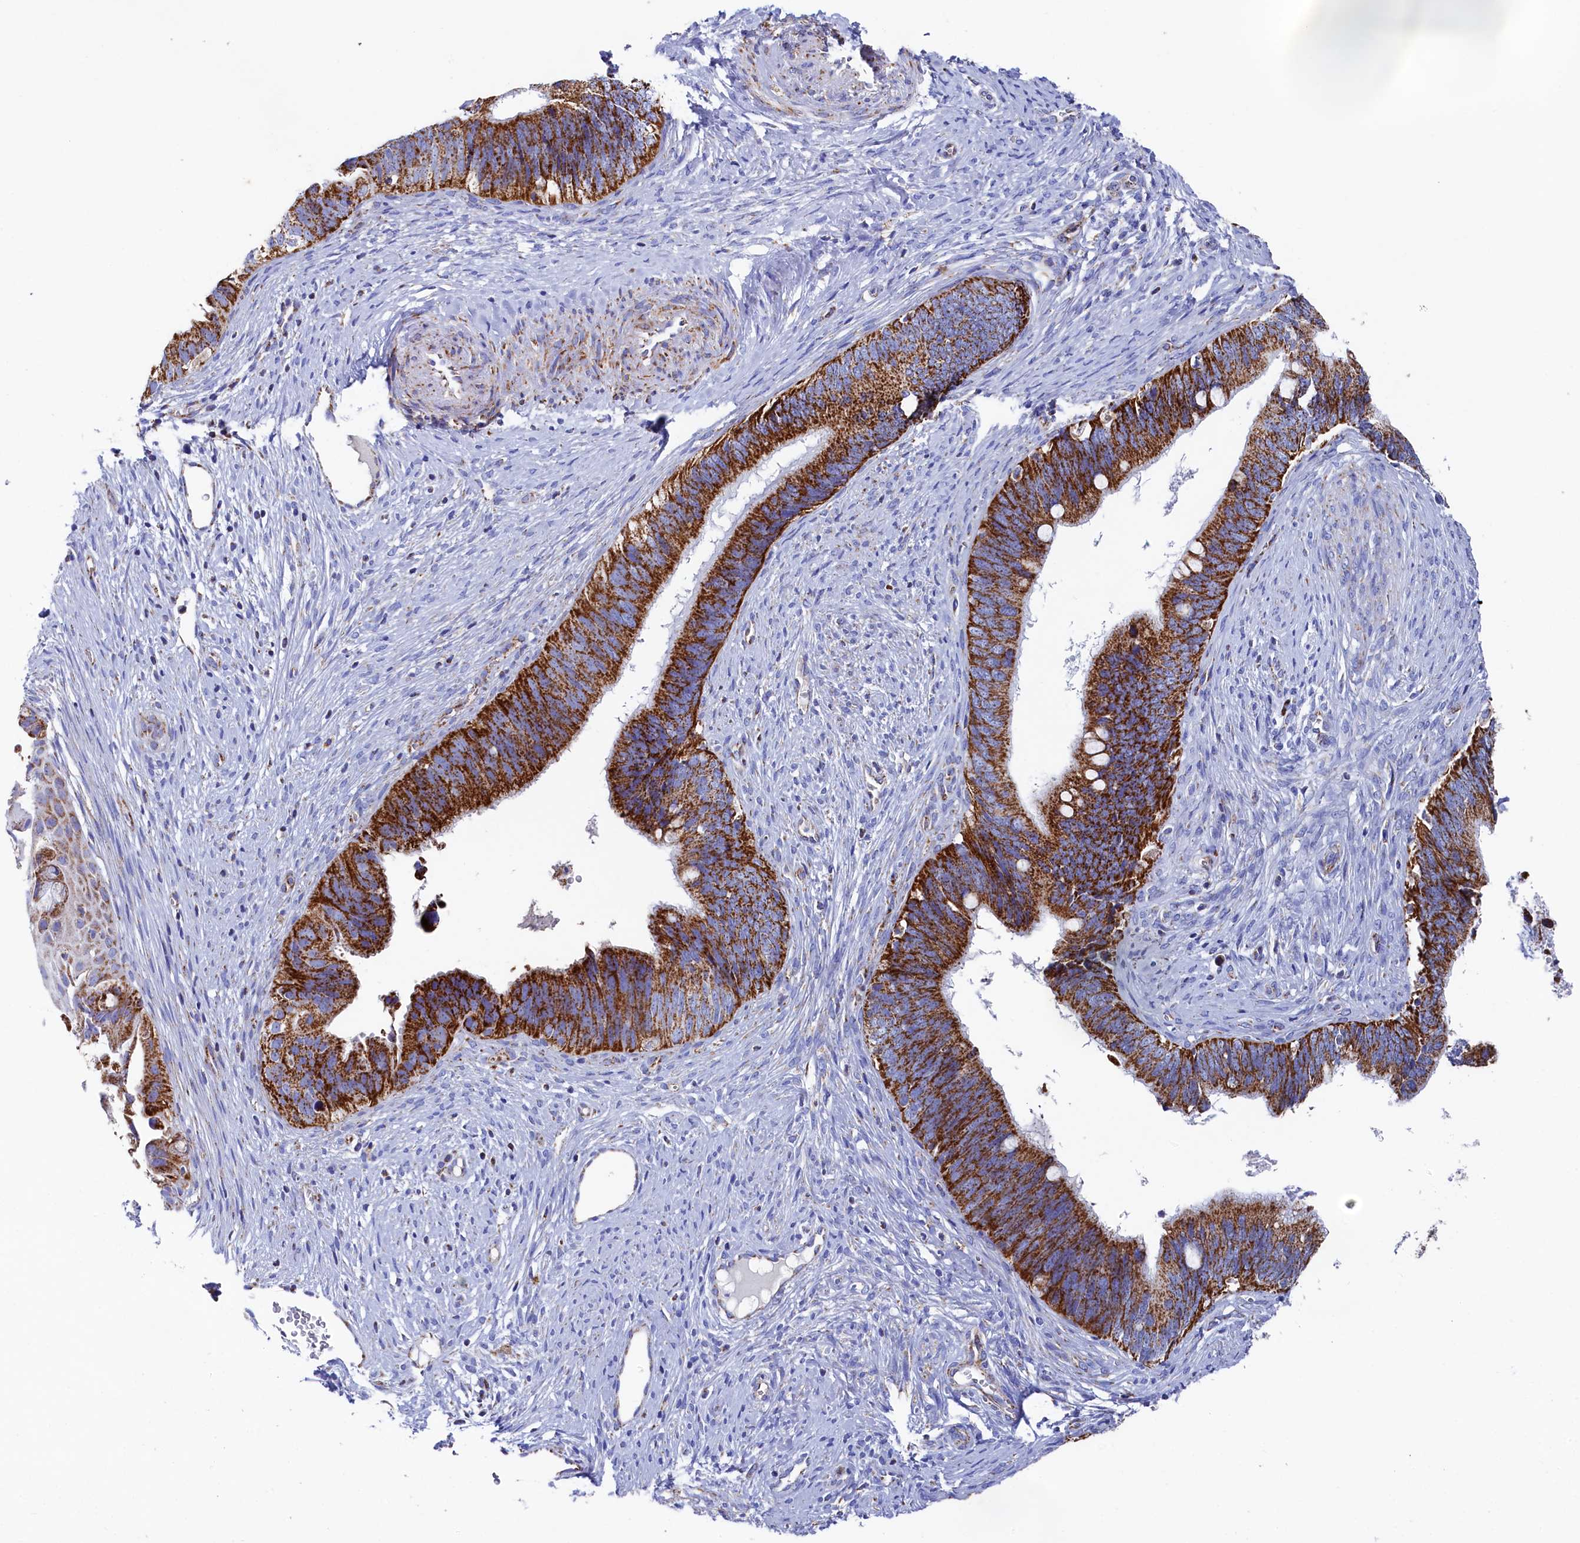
{"staining": {"intensity": "strong", "quantity": ">75%", "location": "cytoplasmic/membranous"}, "tissue": "cervical cancer", "cell_type": "Tumor cells", "image_type": "cancer", "snomed": [{"axis": "morphology", "description": "Adenocarcinoma, NOS"}, {"axis": "topography", "description": "Cervix"}], "caption": "DAB immunohistochemical staining of cervical cancer (adenocarcinoma) exhibits strong cytoplasmic/membranous protein positivity in approximately >75% of tumor cells.", "gene": "MMAB", "patient": {"sex": "female", "age": 42}}